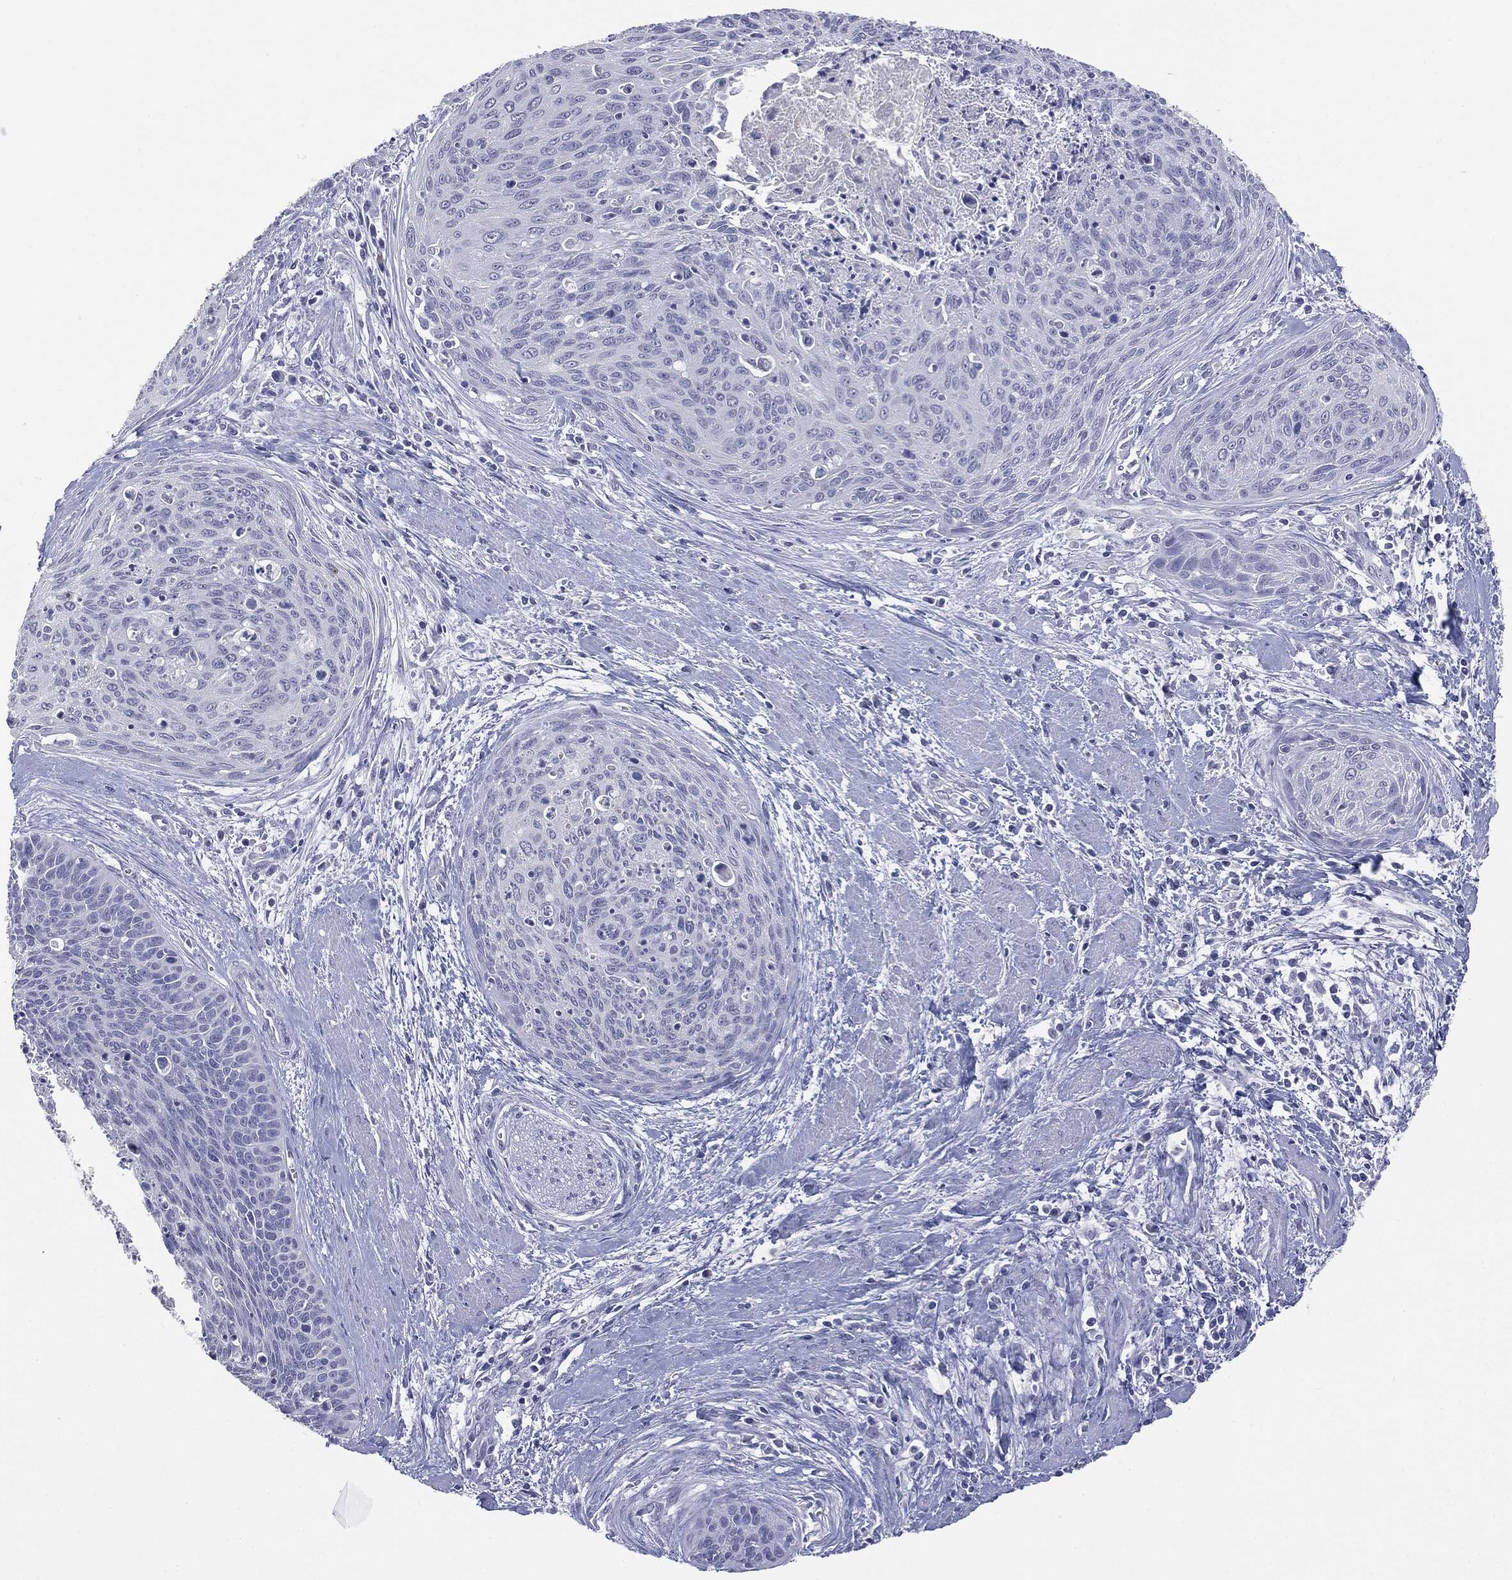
{"staining": {"intensity": "negative", "quantity": "none", "location": "none"}, "tissue": "cervical cancer", "cell_type": "Tumor cells", "image_type": "cancer", "snomed": [{"axis": "morphology", "description": "Squamous cell carcinoma, NOS"}, {"axis": "topography", "description": "Cervix"}], "caption": "A micrograph of human cervical cancer (squamous cell carcinoma) is negative for staining in tumor cells.", "gene": "TSHB", "patient": {"sex": "female", "age": 55}}